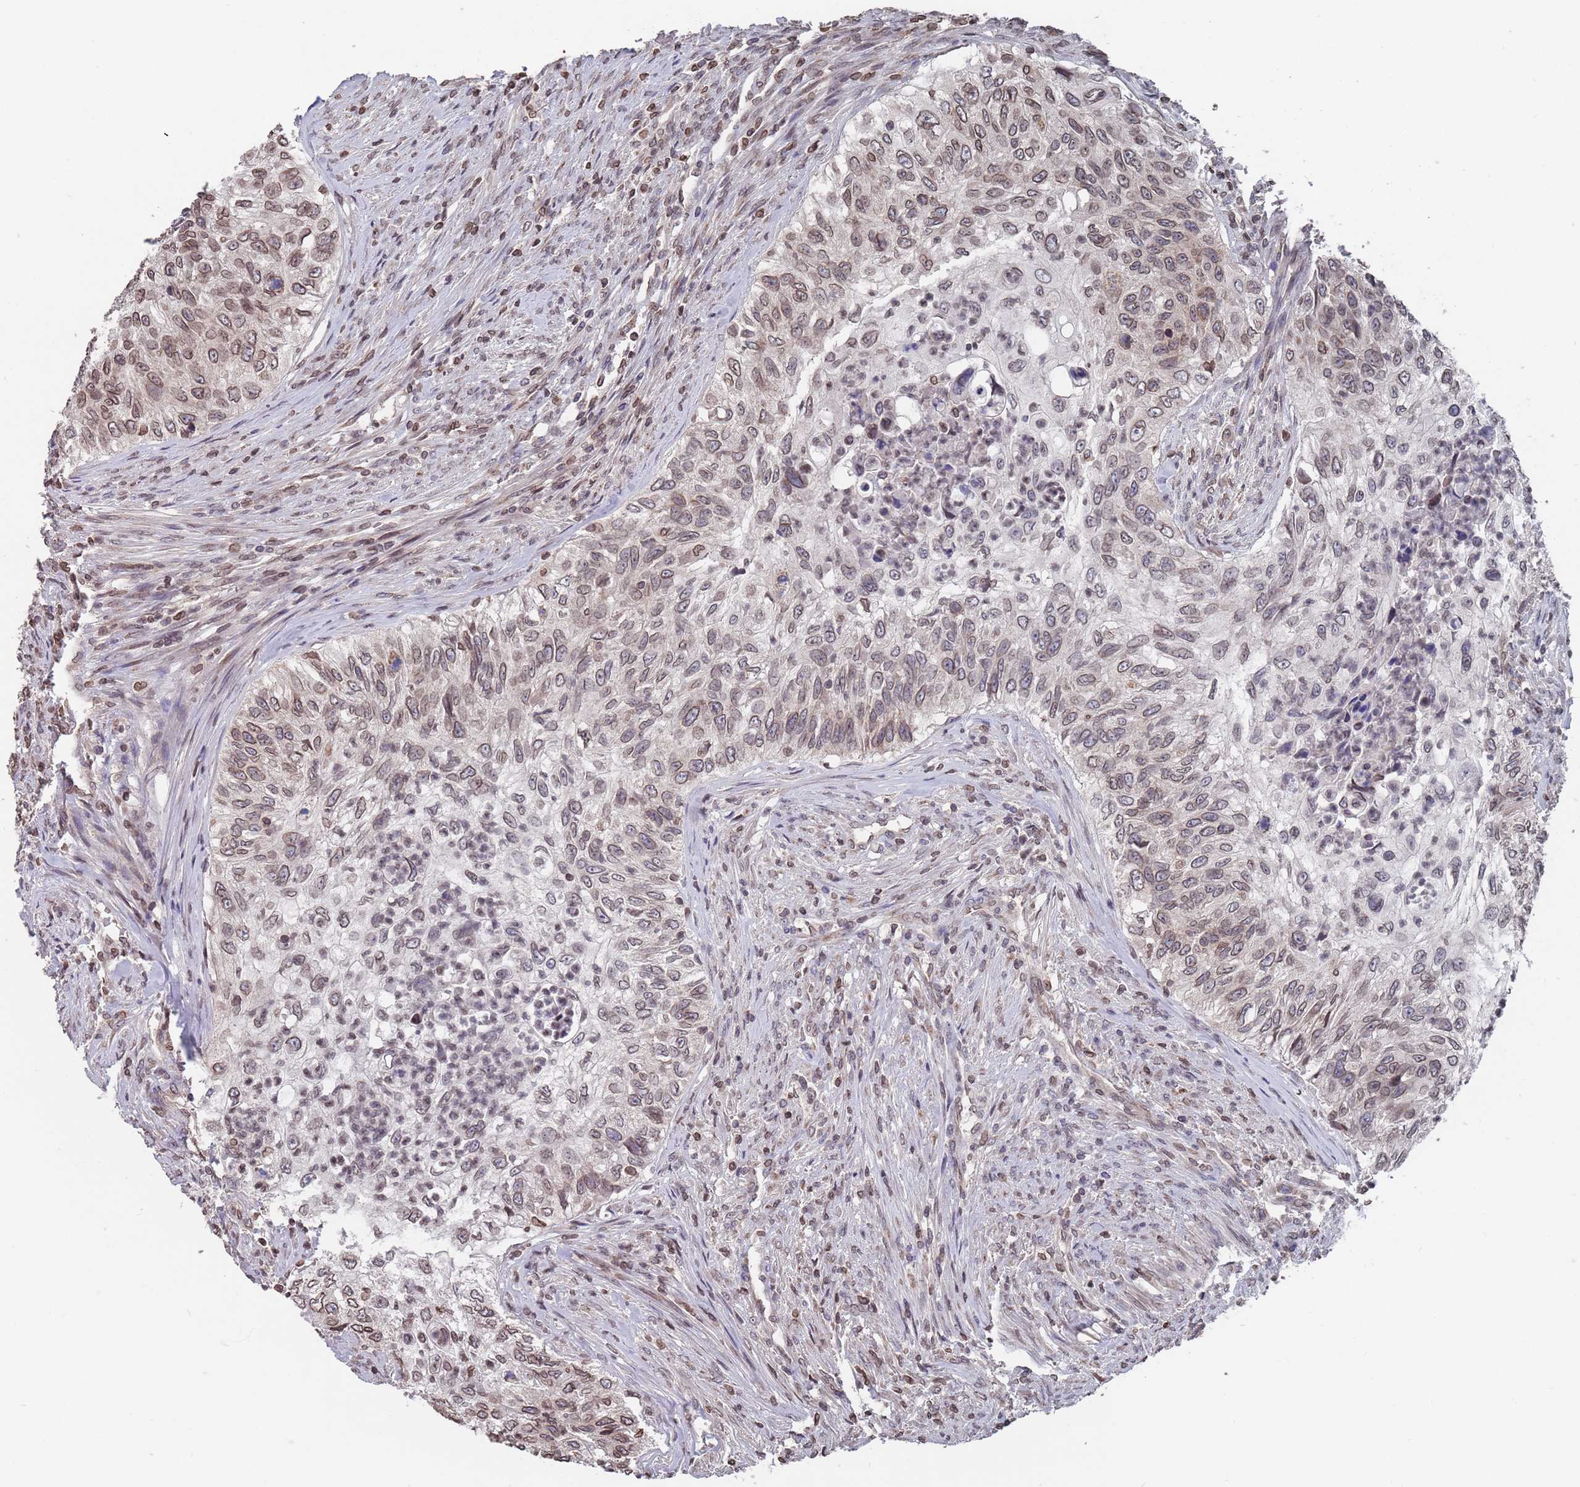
{"staining": {"intensity": "moderate", "quantity": ">75%", "location": "cytoplasmic/membranous,nuclear"}, "tissue": "urothelial cancer", "cell_type": "Tumor cells", "image_type": "cancer", "snomed": [{"axis": "morphology", "description": "Urothelial carcinoma, High grade"}, {"axis": "topography", "description": "Urinary bladder"}], "caption": "A brown stain shows moderate cytoplasmic/membranous and nuclear staining of a protein in urothelial cancer tumor cells. The staining was performed using DAB (3,3'-diaminobenzidine) to visualize the protein expression in brown, while the nuclei were stained in blue with hematoxylin (Magnification: 20x).", "gene": "SDHAF3", "patient": {"sex": "female", "age": 60}}